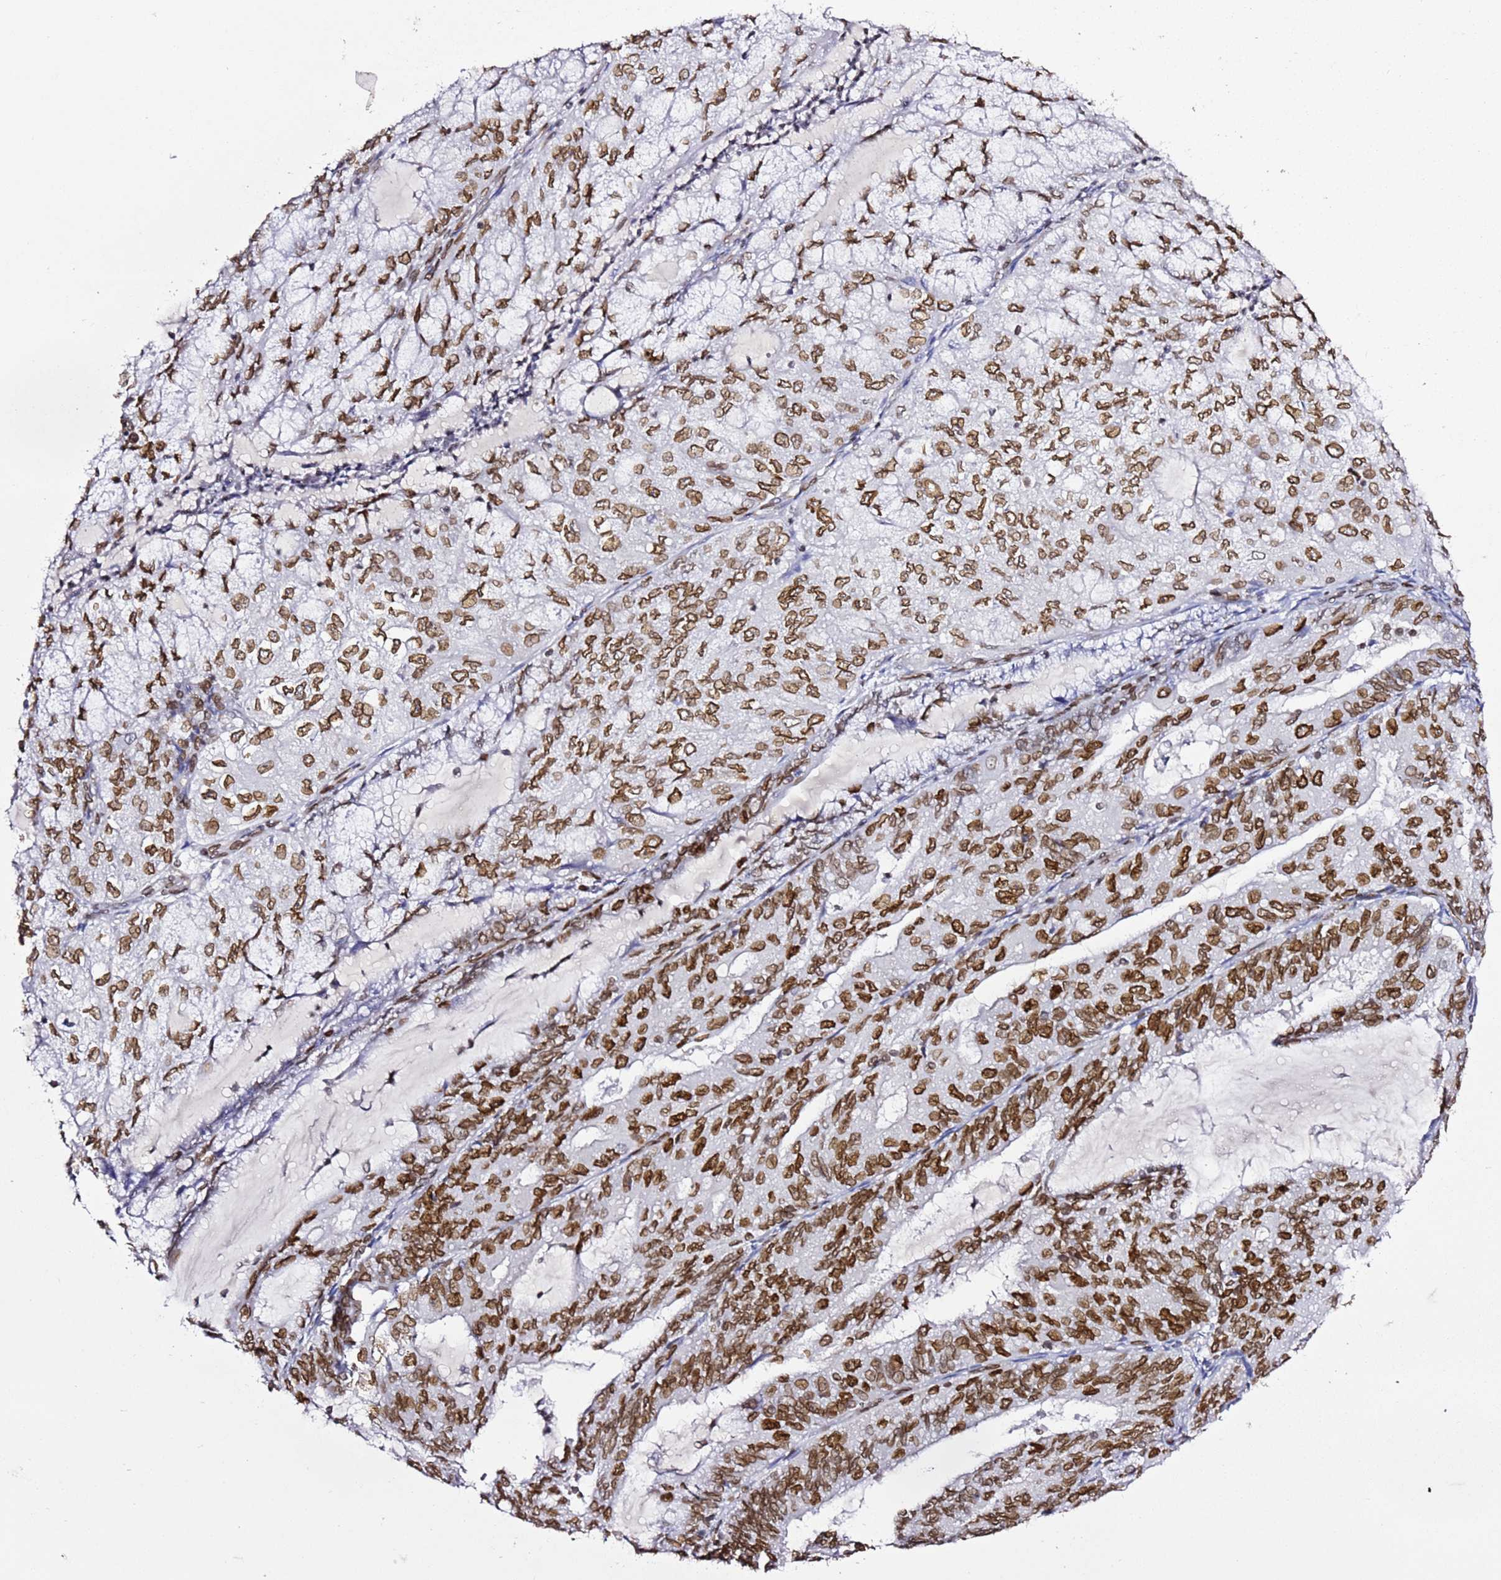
{"staining": {"intensity": "moderate", "quantity": ">75%", "location": "cytoplasmic/membranous,nuclear"}, "tissue": "endometrial cancer", "cell_type": "Tumor cells", "image_type": "cancer", "snomed": [{"axis": "morphology", "description": "Adenocarcinoma, NOS"}, {"axis": "topography", "description": "Endometrium"}], "caption": "Endometrial cancer (adenocarcinoma) tissue reveals moderate cytoplasmic/membranous and nuclear expression in about >75% of tumor cells The protein is stained brown, and the nuclei are stained in blue (DAB IHC with brightfield microscopy, high magnification).", "gene": "POU6F1", "patient": {"sex": "female", "age": 81}}